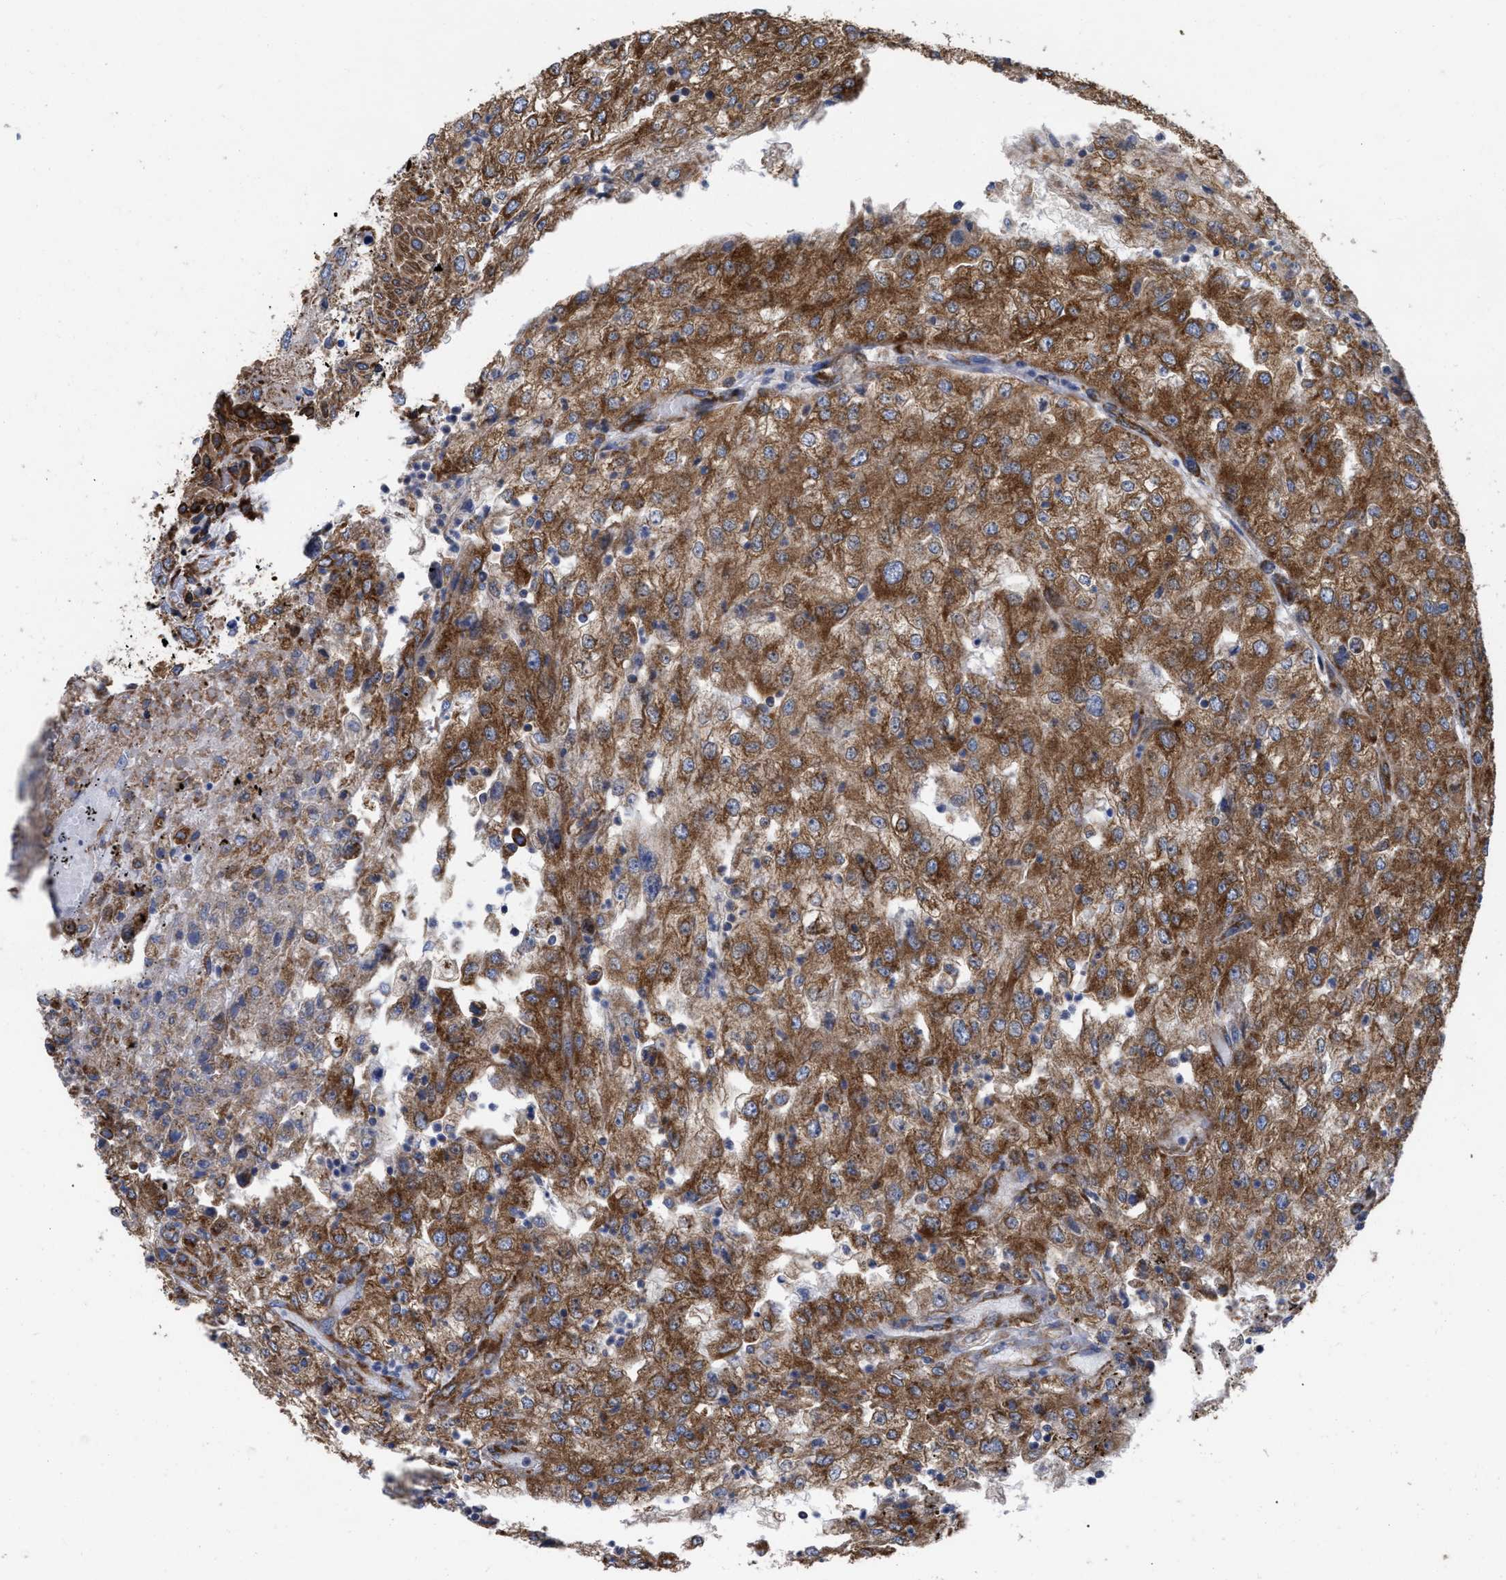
{"staining": {"intensity": "strong", "quantity": ">75%", "location": "cytoplasmic/membranous"}, "tissue": "renal cancer", "cell_type": "Tumor cells", "image_type": "cancer", "snomed": [{"axis": "morphology", "description": "Adenocarcinoma, NOS"}, {"axis": "topography", "description": "Kidney"}], "caption": "A histopathology image of adenocarcinoma (renal) stained for a protein displays strong cytoplasmic/membranous brown staining in tumor cells.", "gene": "FAM120A", "patient": {"sex": "female", "age": 54}}